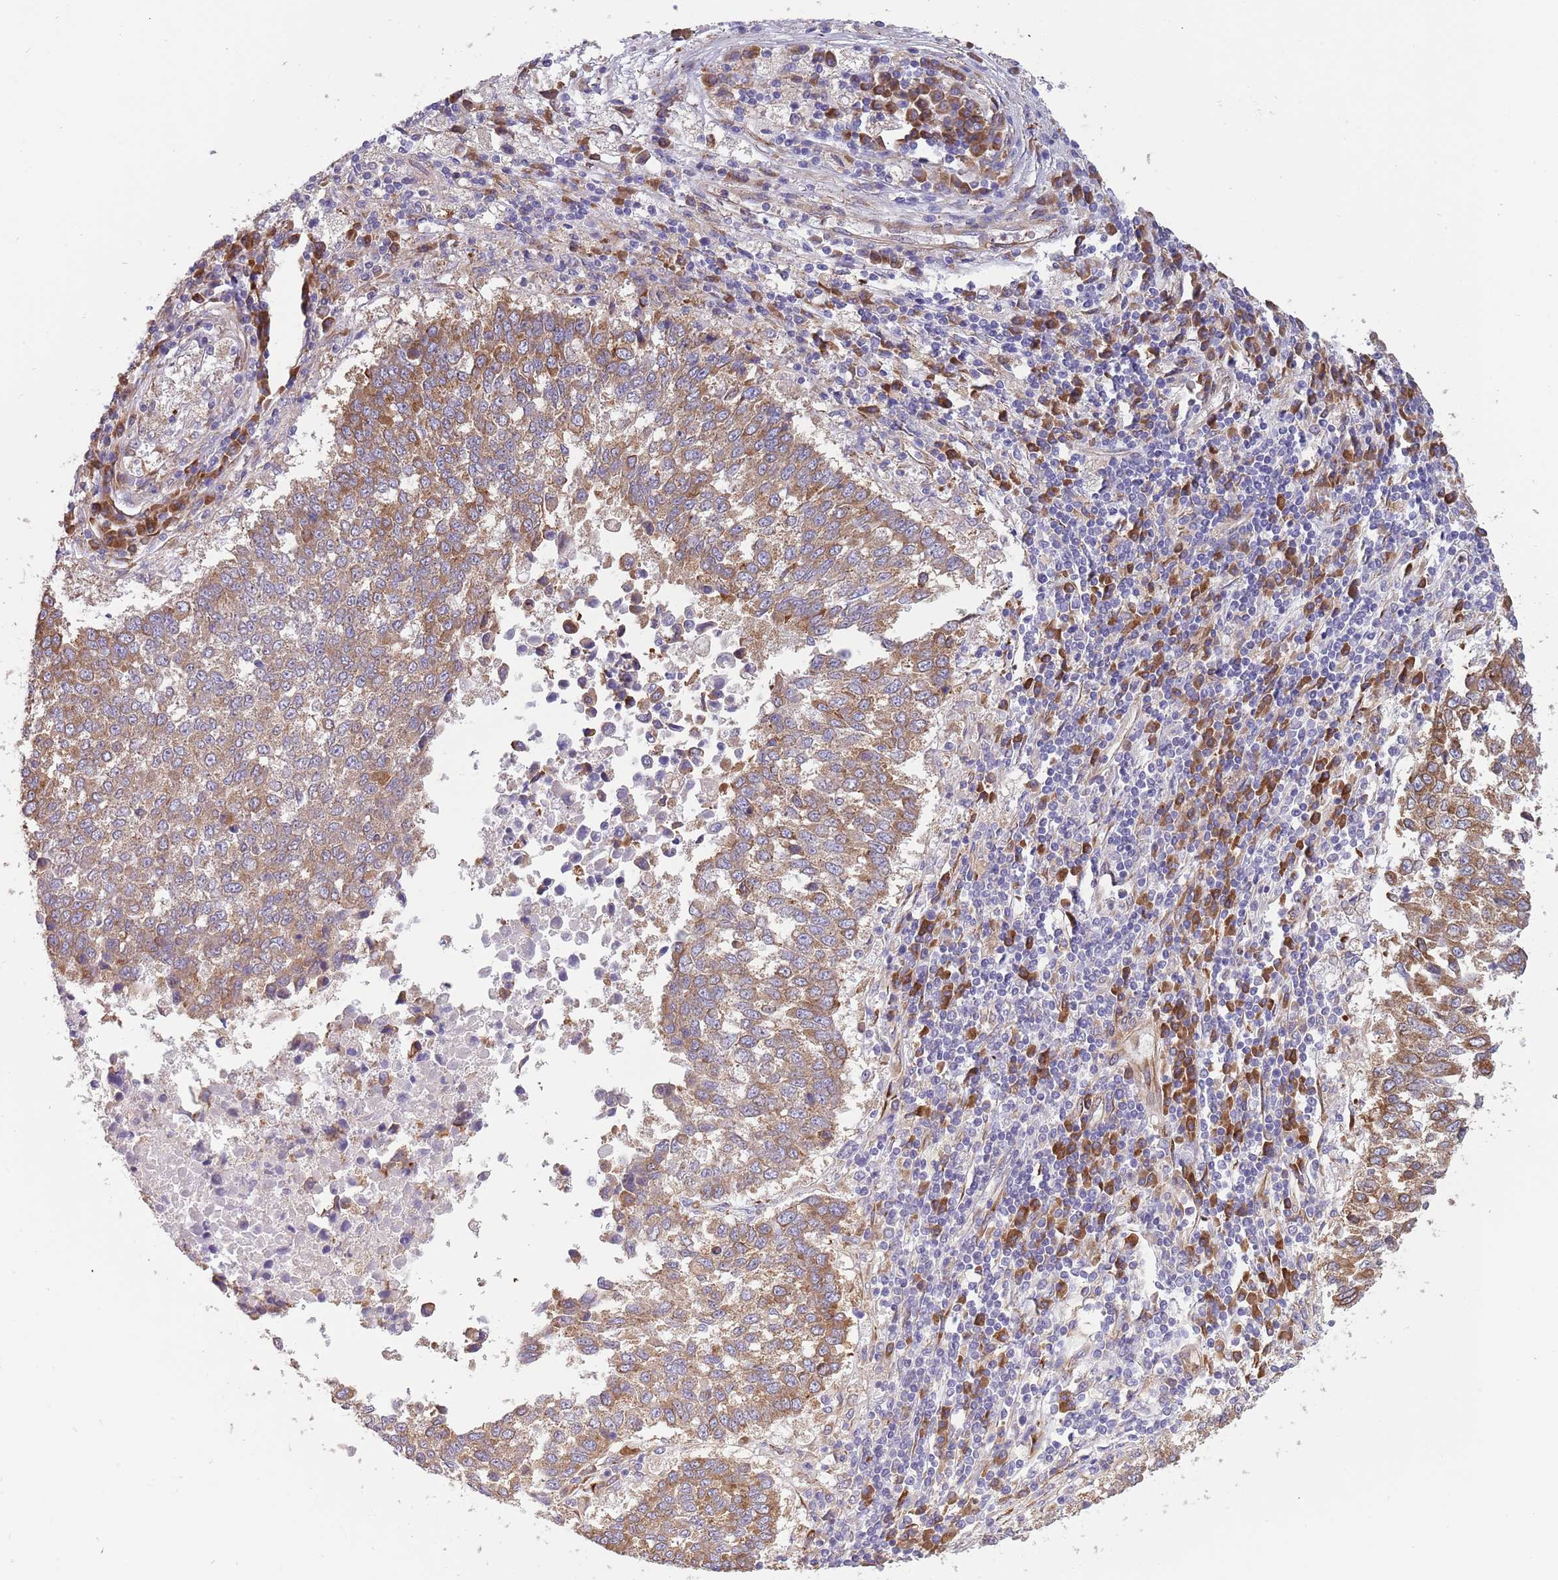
{"staining": {"intensity": "moderate", "quantity": ">75%", "location": "cytoplasmic/membranous"}, "tissue": "lung cancer", "cell_type": "Tumor cells", "image_type": "cancer", "snomed": [{"axis": "morphology", "description": "Squamous cell carcinoma, NOS"}, {"axis": "topography", "description": "Lung"}], "caption": "Lung cancer (squamous cell carcinoma) stained with immunohistochemistry demonstrates moderate cytoplasmic/membranous expression in about >75% of tumor cells. The staining was performed using DAB (3,3'-diaminobenzidine), with brown indicating positive protein expression. Nuclei are stained blue with hematoxylin.", "gene": "ARMCX6", "patient": {"sex": "male", "age": 73}}